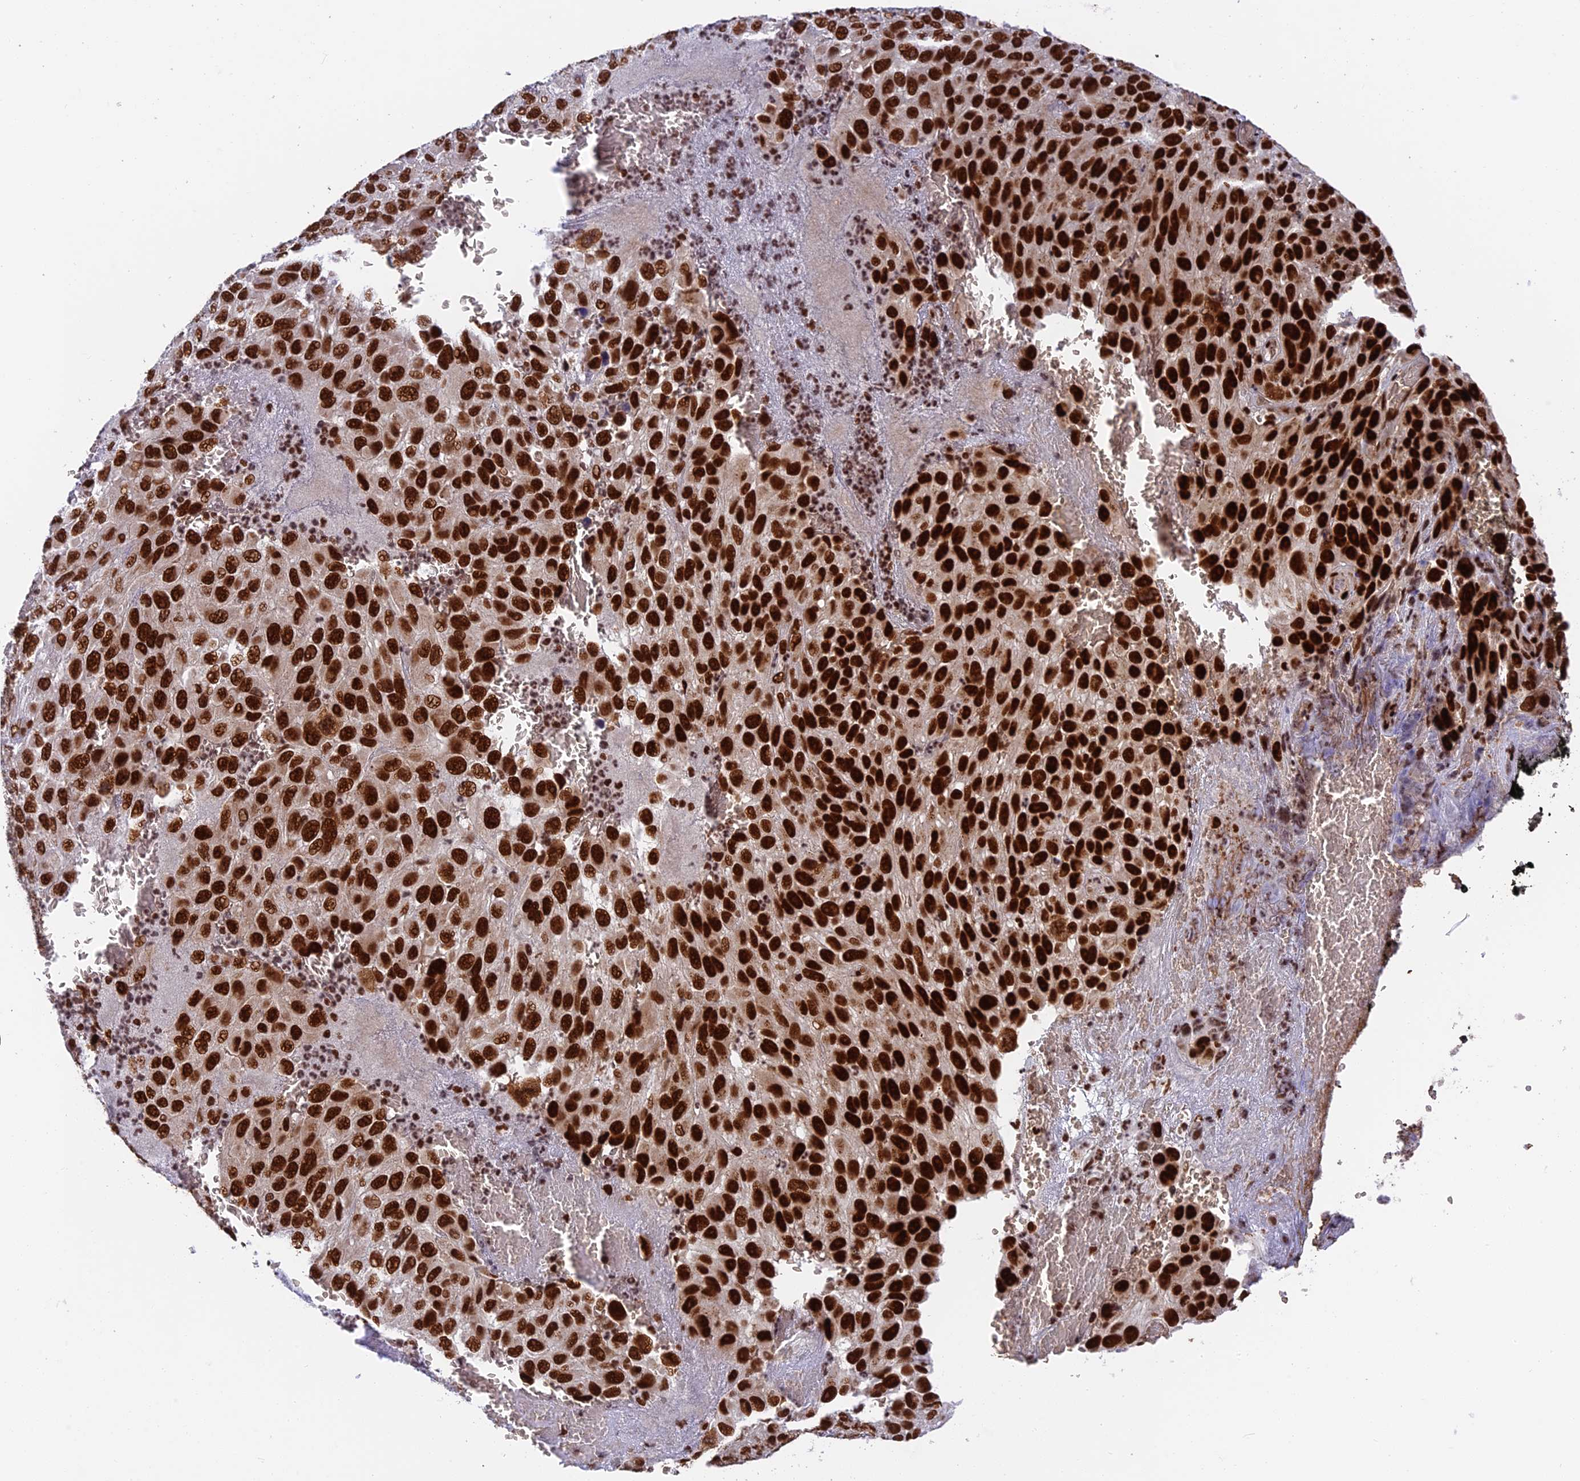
{"staining": {"intensity": "strong", "quantity": ">75%", "location": "nuclear"}, "tissue": "melanoma", "cell_type": "Tumor cells", "image_type": "cancer", "snomed": [{"axis": "morphology", "description": "Normal tissue, NOS"}, {"axis": "morphology", "description": "Malignant melanoma, NOS"}, {"axis": "topography", "description": "Skin"}], "caption": "Malignant melanoma tissue displays strong nuclear staining in approximately >75% of tumor cells", "gene": "EEF1AKMT3", "patient": {"sex": "female", "age": 96}}